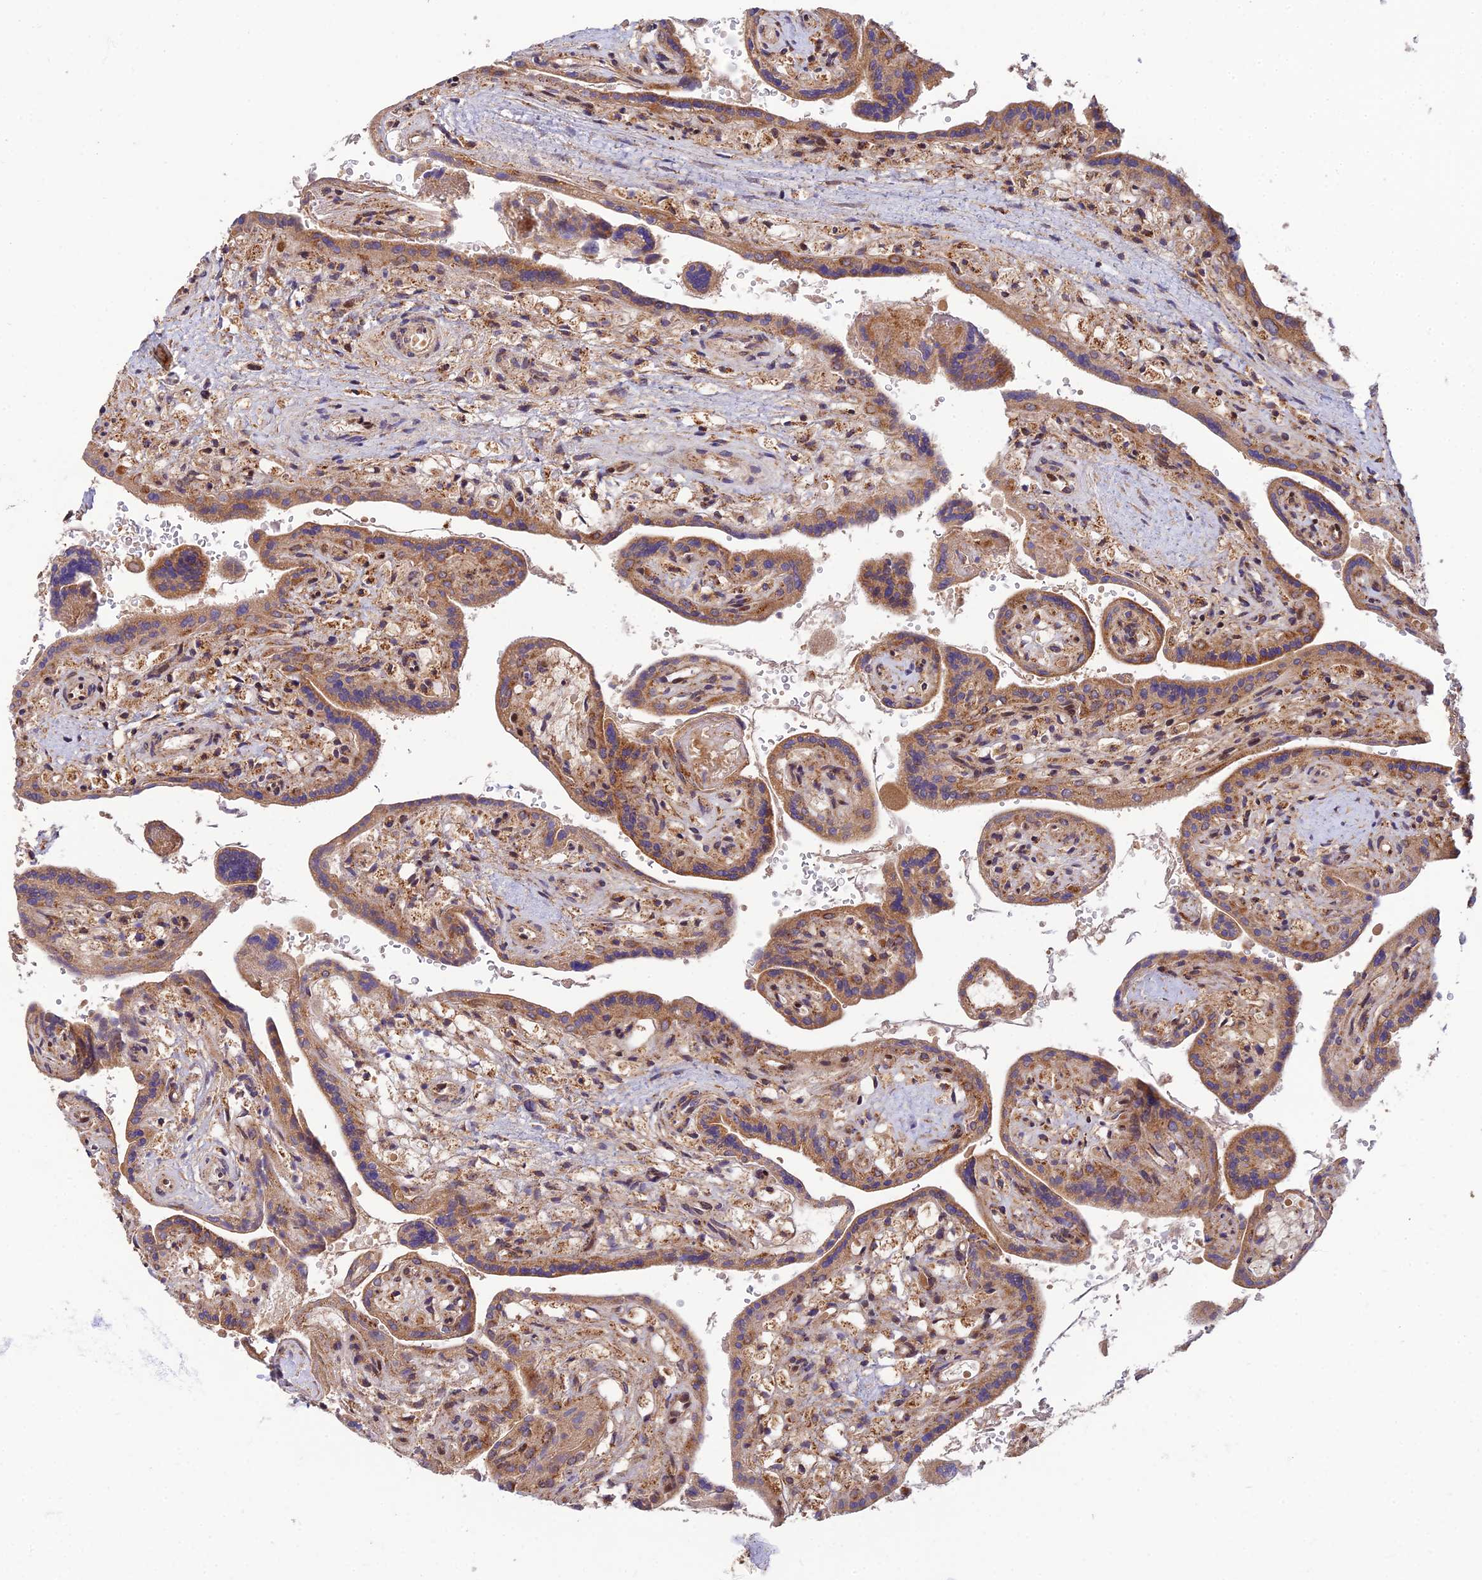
{"staining": {"intensity": "moderate", "quantity": ">75%", "location": "cytoplasmic/membranous"}, "tissue": "placenta", "cell_type": "Trophoblastic cells", "image_type": "normal", "snomed": [{"axis": "morphology", "description": "Normal tissue, NOS"}, {"axis": "topography", "description": "Placenta"}], "caption": "This micrograph reveals immunohistochemistry (IHC) staining of normal human placenta, with medium moderate cytoplasmic/membranous staining in approximately >75% of trophoblastic cells.", "gene": "PODNL1", "patient": {"sex": "female", "age": 37}}